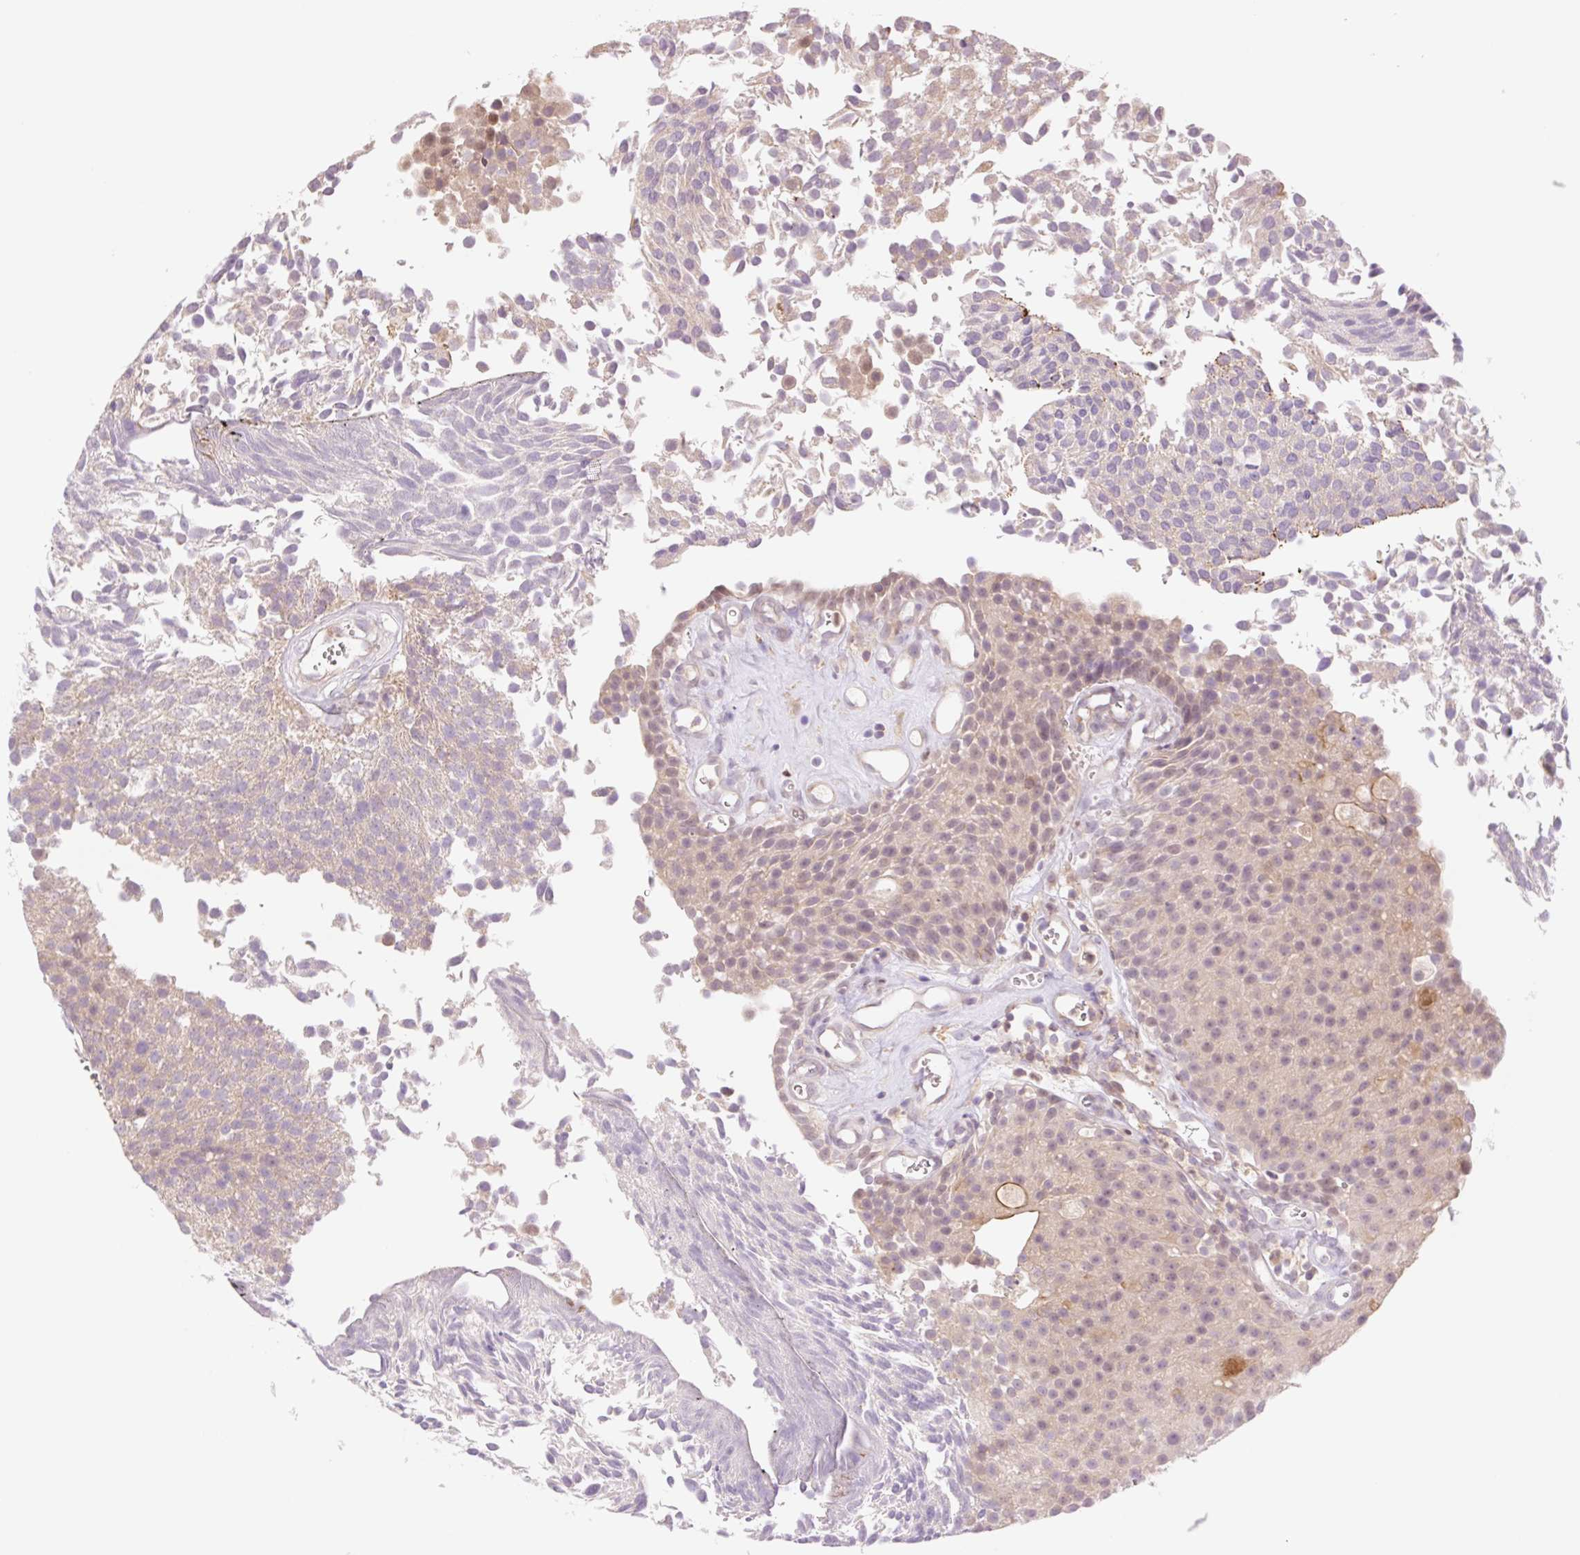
{"staining": {"intensity": "weak", "quantity": "25%-75%", "location": "nuclear"}, "tissue": "urothelial cancer", "cell_type": "Tumor cells", "image_type": "cancer", "snomed": [{"axis": "morphology", "description": "Urothelial carcinoma, Low grade"}, {"axis": "topography", "description": "Urinary bladder"}], "caption": "Low-grade urothelial carcinoma tissue shows weak nuclear staining in about 25%-75% of tumor cells", "gene": "HEBP1", "patient": {"sex": "female", "age": 79}}